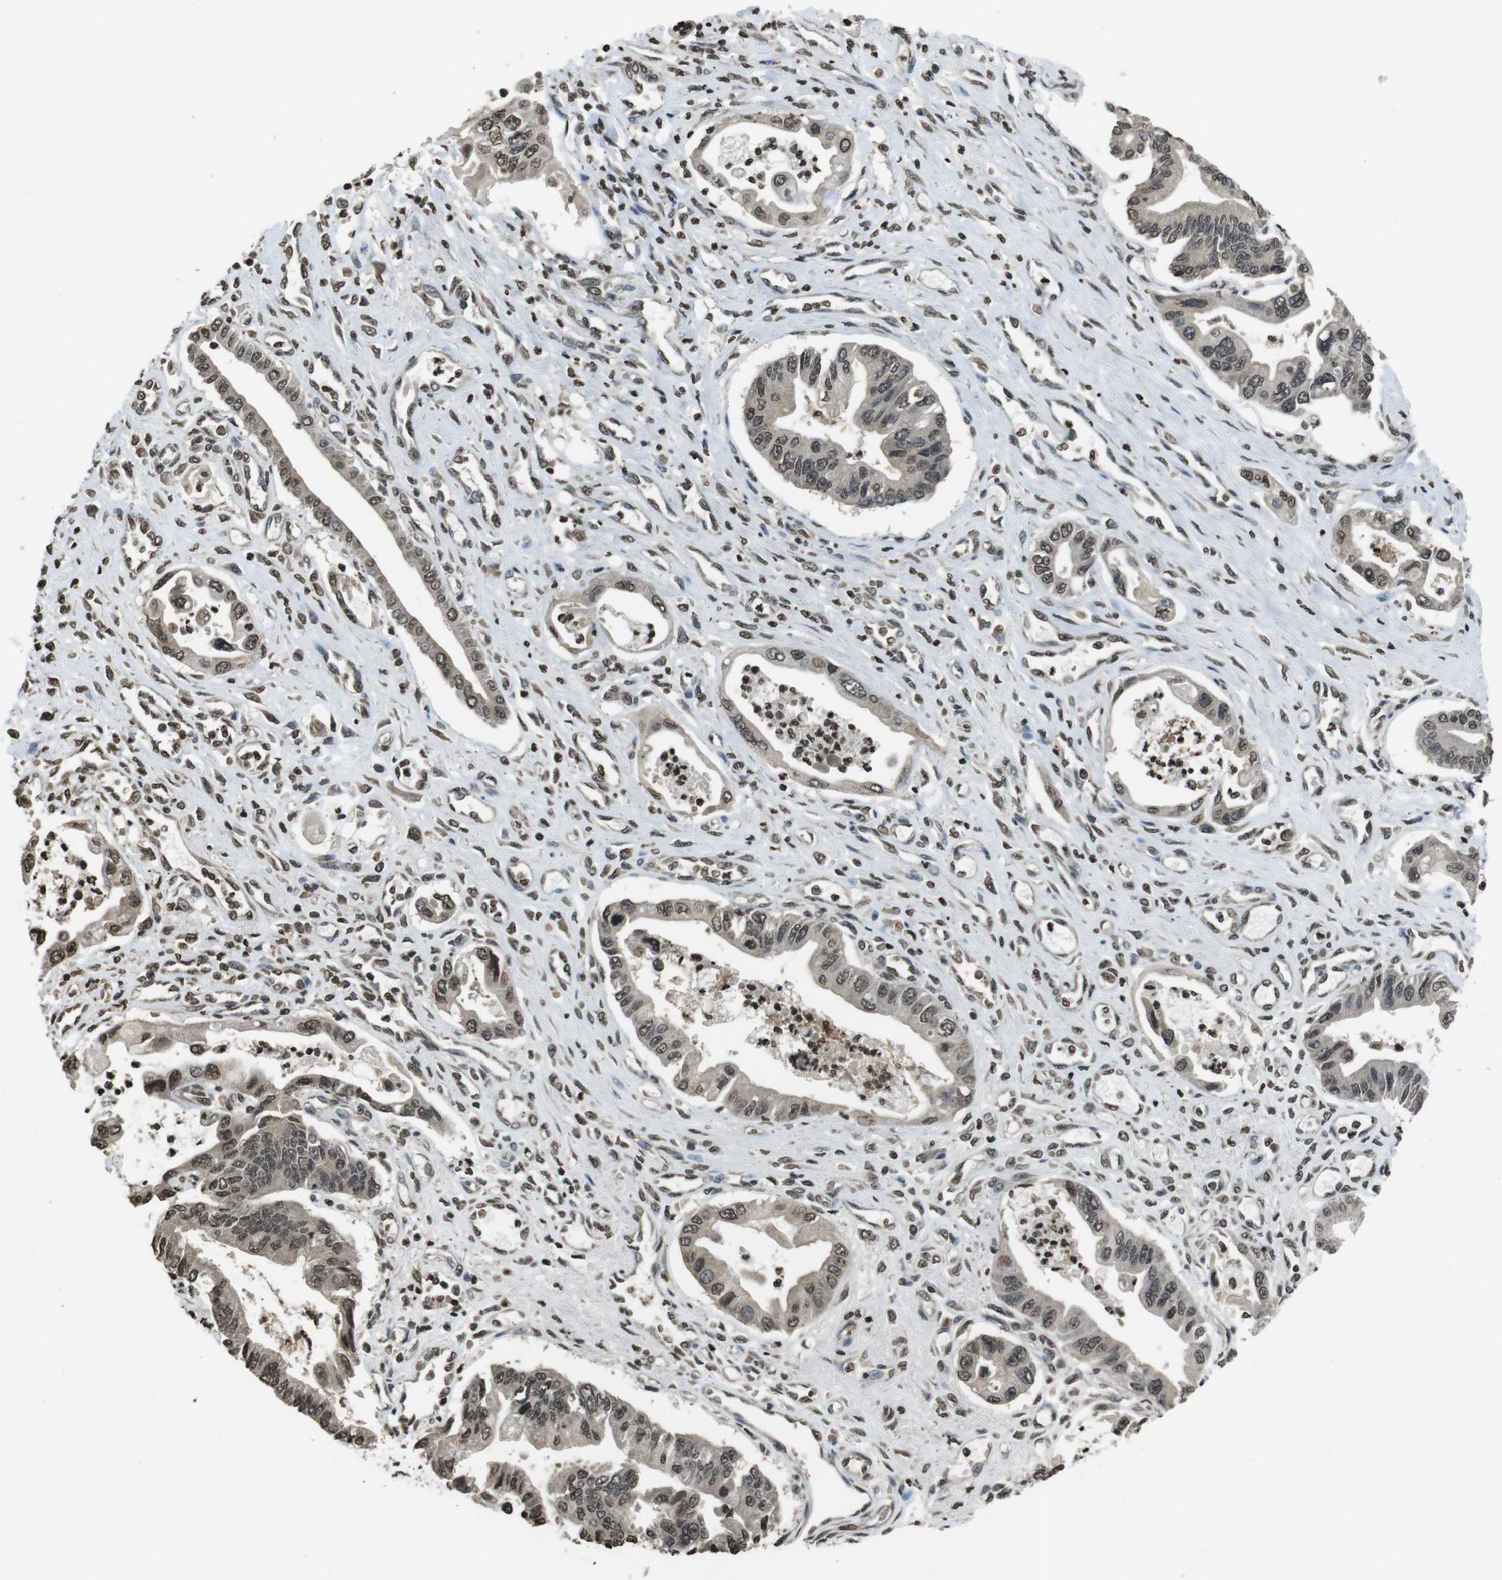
{"staining": {"intensity": "moderate", "quantity": "25%-75%", "location": "nuclear"}, "tissue": "pancreatic cancer", "cell_type": "Tumor cells", "image_type": "cancer", "snomed": [{"axis": "morphology", "description": "Adenocarcinoma, NOS"}, {"axis": "topography", "description": "Pancreas"}], "caption": "Protein staining by immunohistochemistry (IHC) displays moderate nuclear positivity in approximately 25%-75% of tumor cells in adenocarcinoma (pancreatic). (DAB (3,3'-diaminobenzidine) IHC with brightfield microscopy, high magnification).", "gene": "MAF", "patient": {"sex": "male", "age": 56}}